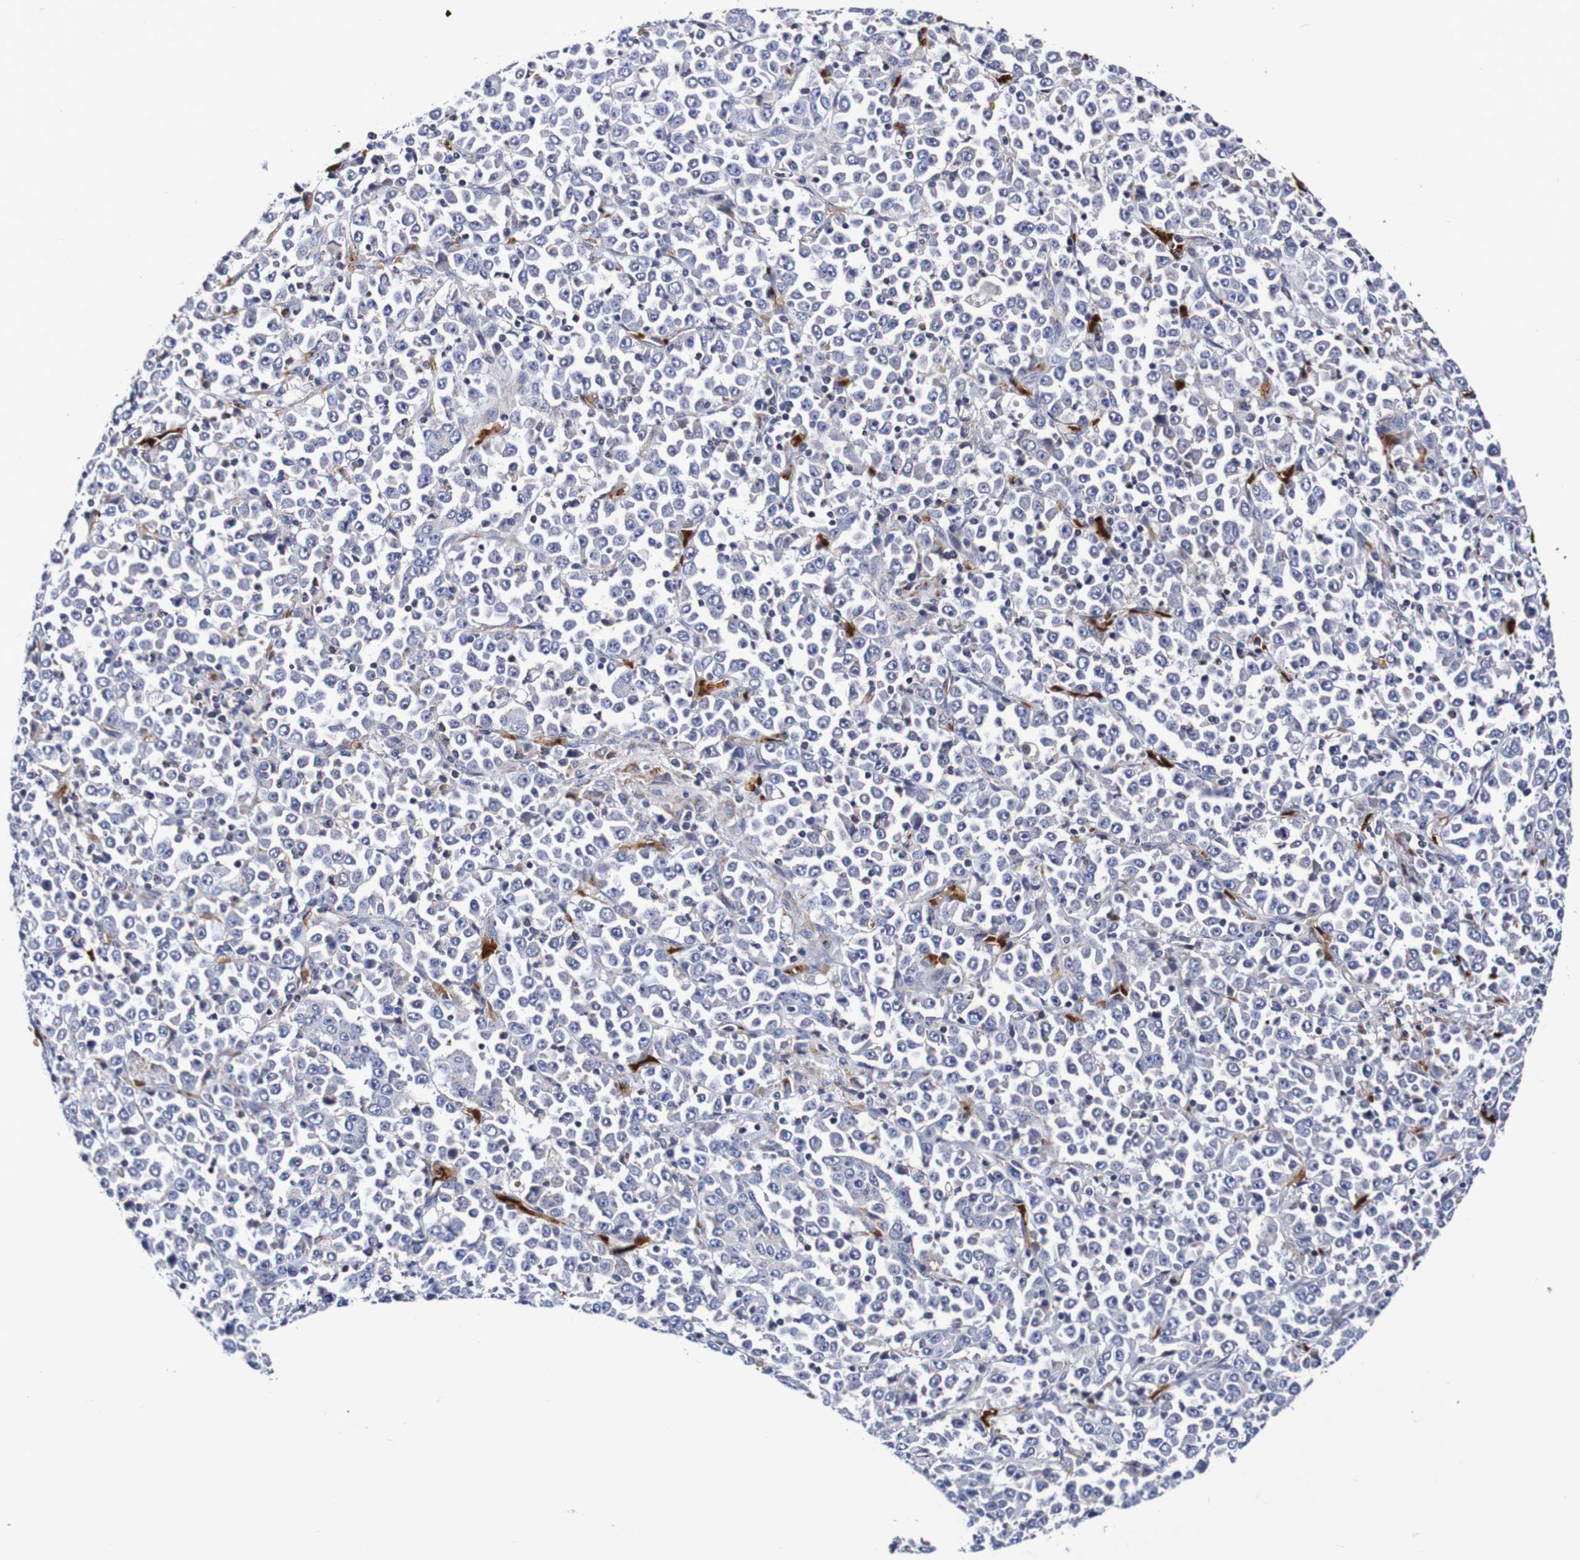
{"staining": {"intensity": "negative", "quantity": "none", "location": "none"}, "tissue": "stomach cancer", "cell_type": "Tumor cells", "image_type": "cancer", "snomed": [{"axis": "morphology", "description": "Normal tissue, NOS"}, {"axis": "morphology", "description": "Adenocarcinoma, NOS"}, {"axis": "topography", "description": "Stomach, upper"}, {"axis": "topography", "description": "Stomach"}], "caption": "DAB (3,3'-diaminobenzidine) immunohistochemical staining of human stomach adenocarcinoma demonstrates no significant expression in tumor cells.", "gene": "WNT4", "patient": {"sex": "male", "age": 59}}